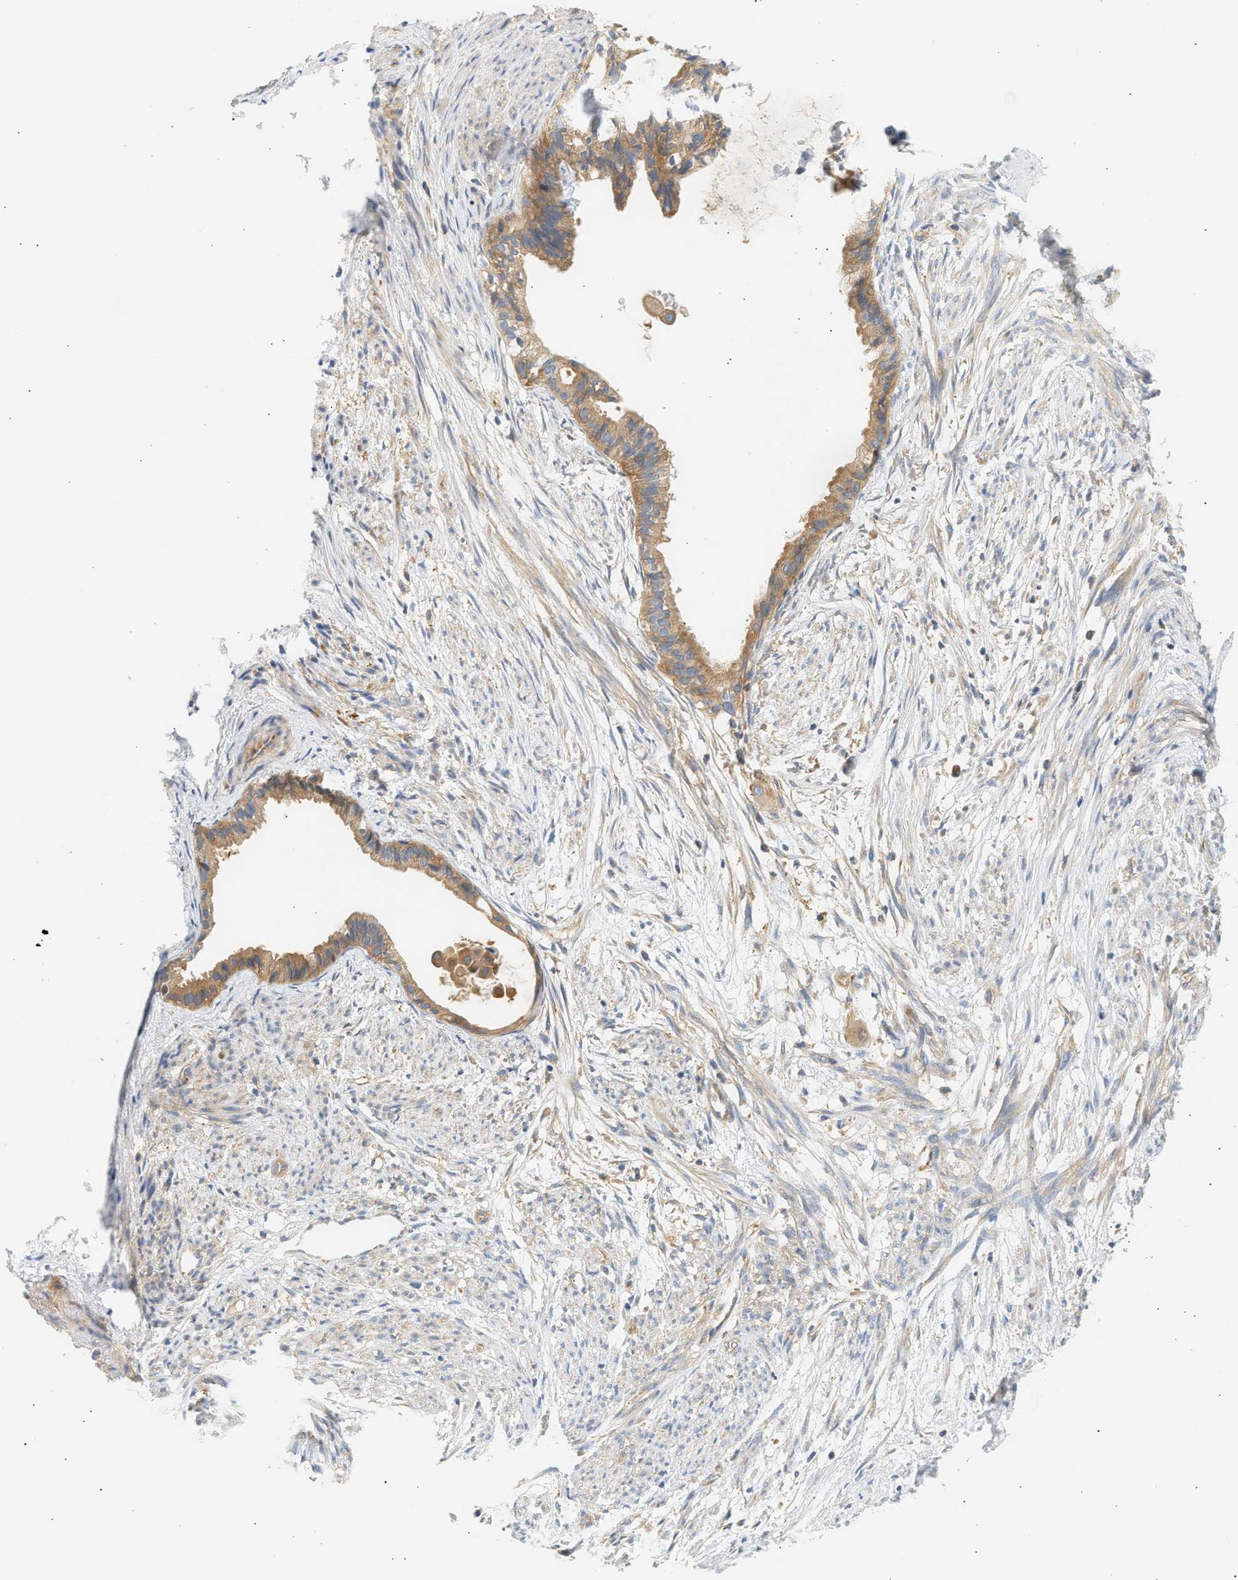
{"staining": {"intensity": "moderate", "quantity": ">75%", "location": "cytoplasmic/membranous"}, "tissue": "cervical cancer", "cell_type": "Tumor cells", "image_type": "cancer", "snomed": [{"axis": "morphology", "description": "Normal tissue, NOS"}, {"axis": "morphology", "description": "Adenocarcinoma, NOS"}, {"axis": "topography", "description": "Cervix"}, {"axis": "topography", "description": "Endometrium"}], "caption": "About >75% of tumor cells in adenocarcinoma (cervical) reveal moderate cytoplasmic/membranous protein staining as visualized by brown immunohistochemical staining.", "gene": "PAFAH1B1", "patient": {"sex": "female", "age": 86}}